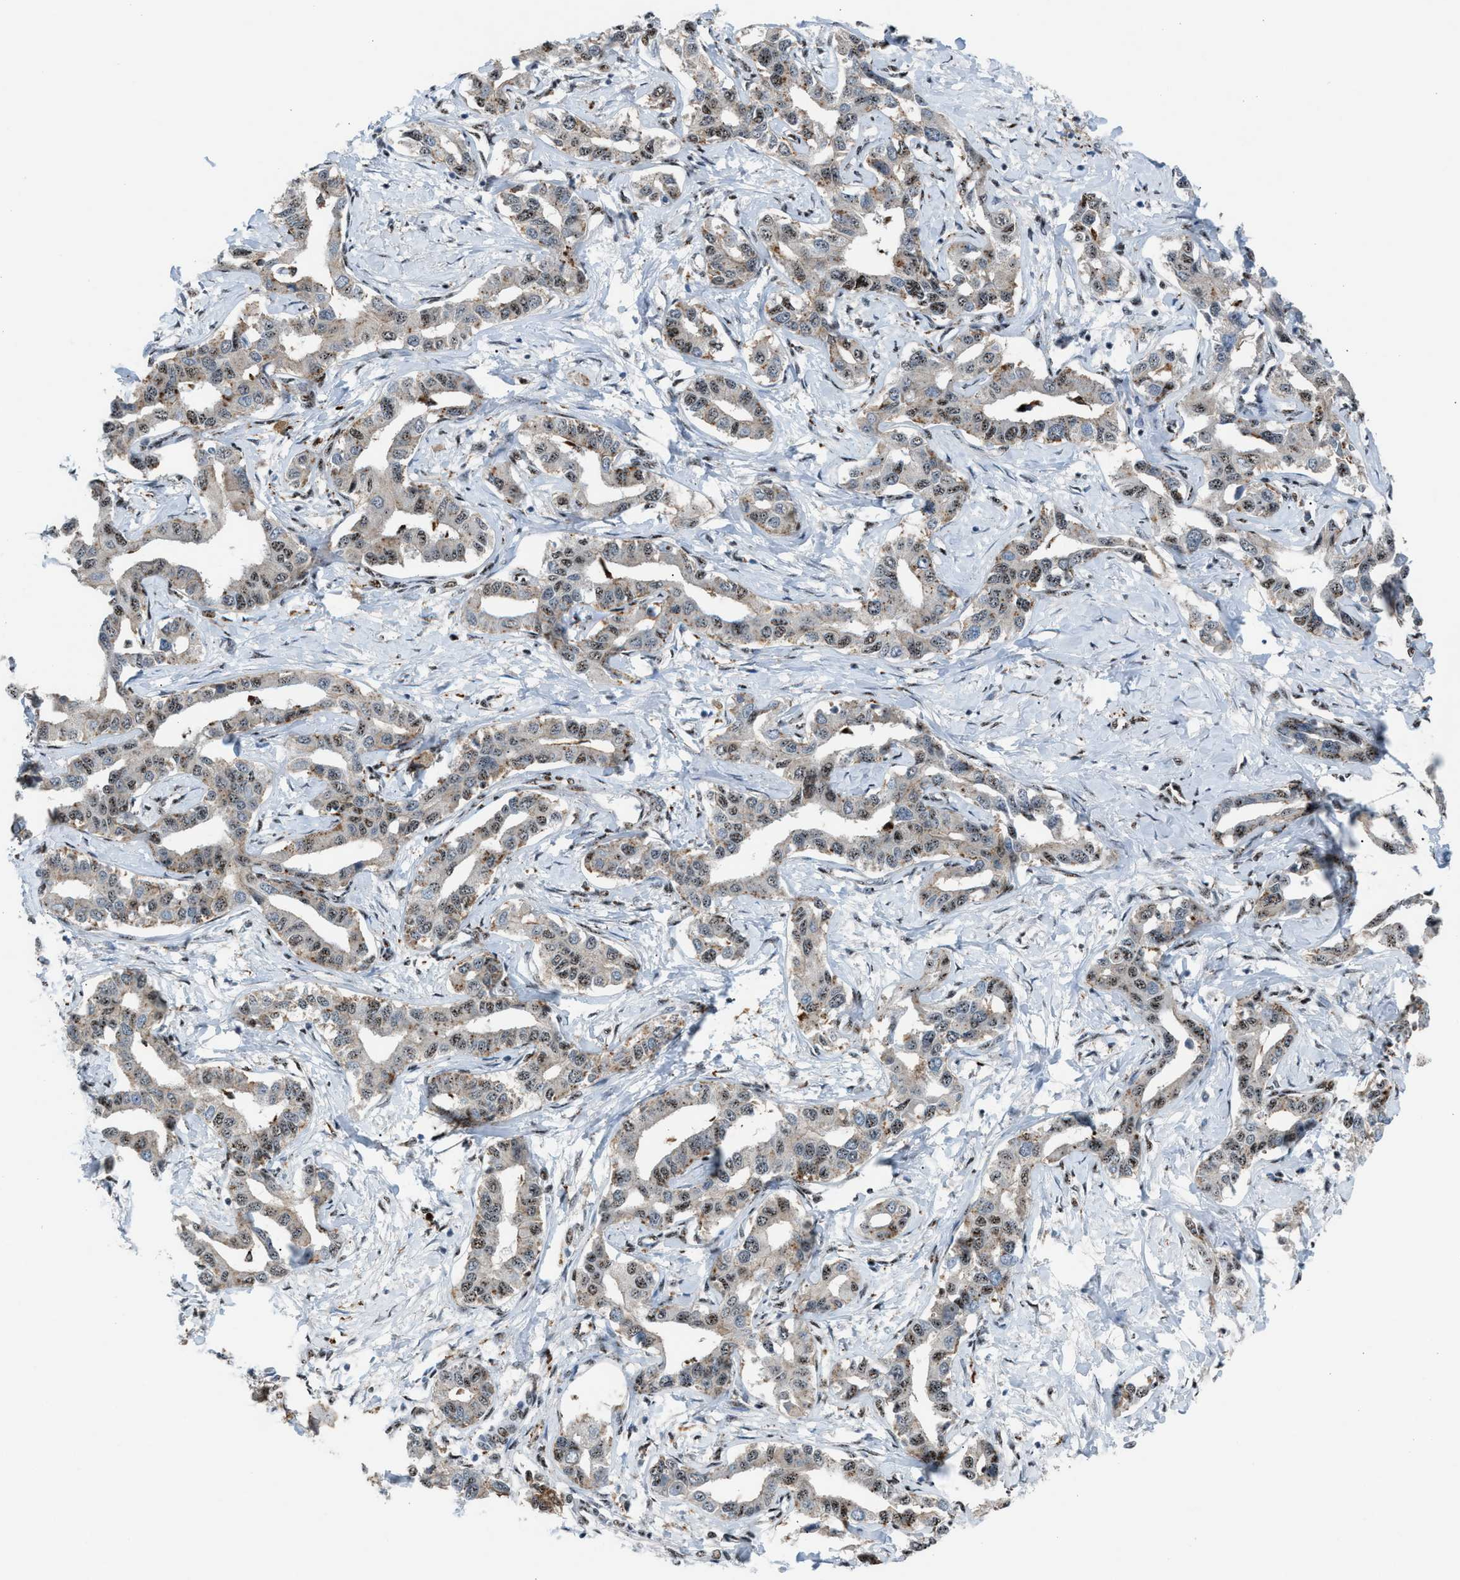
{"staining": {"intensity": "weak", "quantity": "25%-75%", "location": "cytoplasmic/membranous,nuclear"}, "tissue": "liver cancer", "cell_type": "Tumor cells", "image_type": "cancer", "snomed": [{"axis": "morphology", "description": "Cholangiocarcinoma"}, {"axis": "topography", "description": "Liver"}], "caption": "Protein analysis of liver cholangiocarcinoma tissue displays weak cytoplasmic/membranous and nuclear staining in about 25%-75% of tumor cells. (DAB IHC with brightfield microscopy, high magnification).", "gene": "CENPP", "patient": {"sex": "male", "age": 59}}